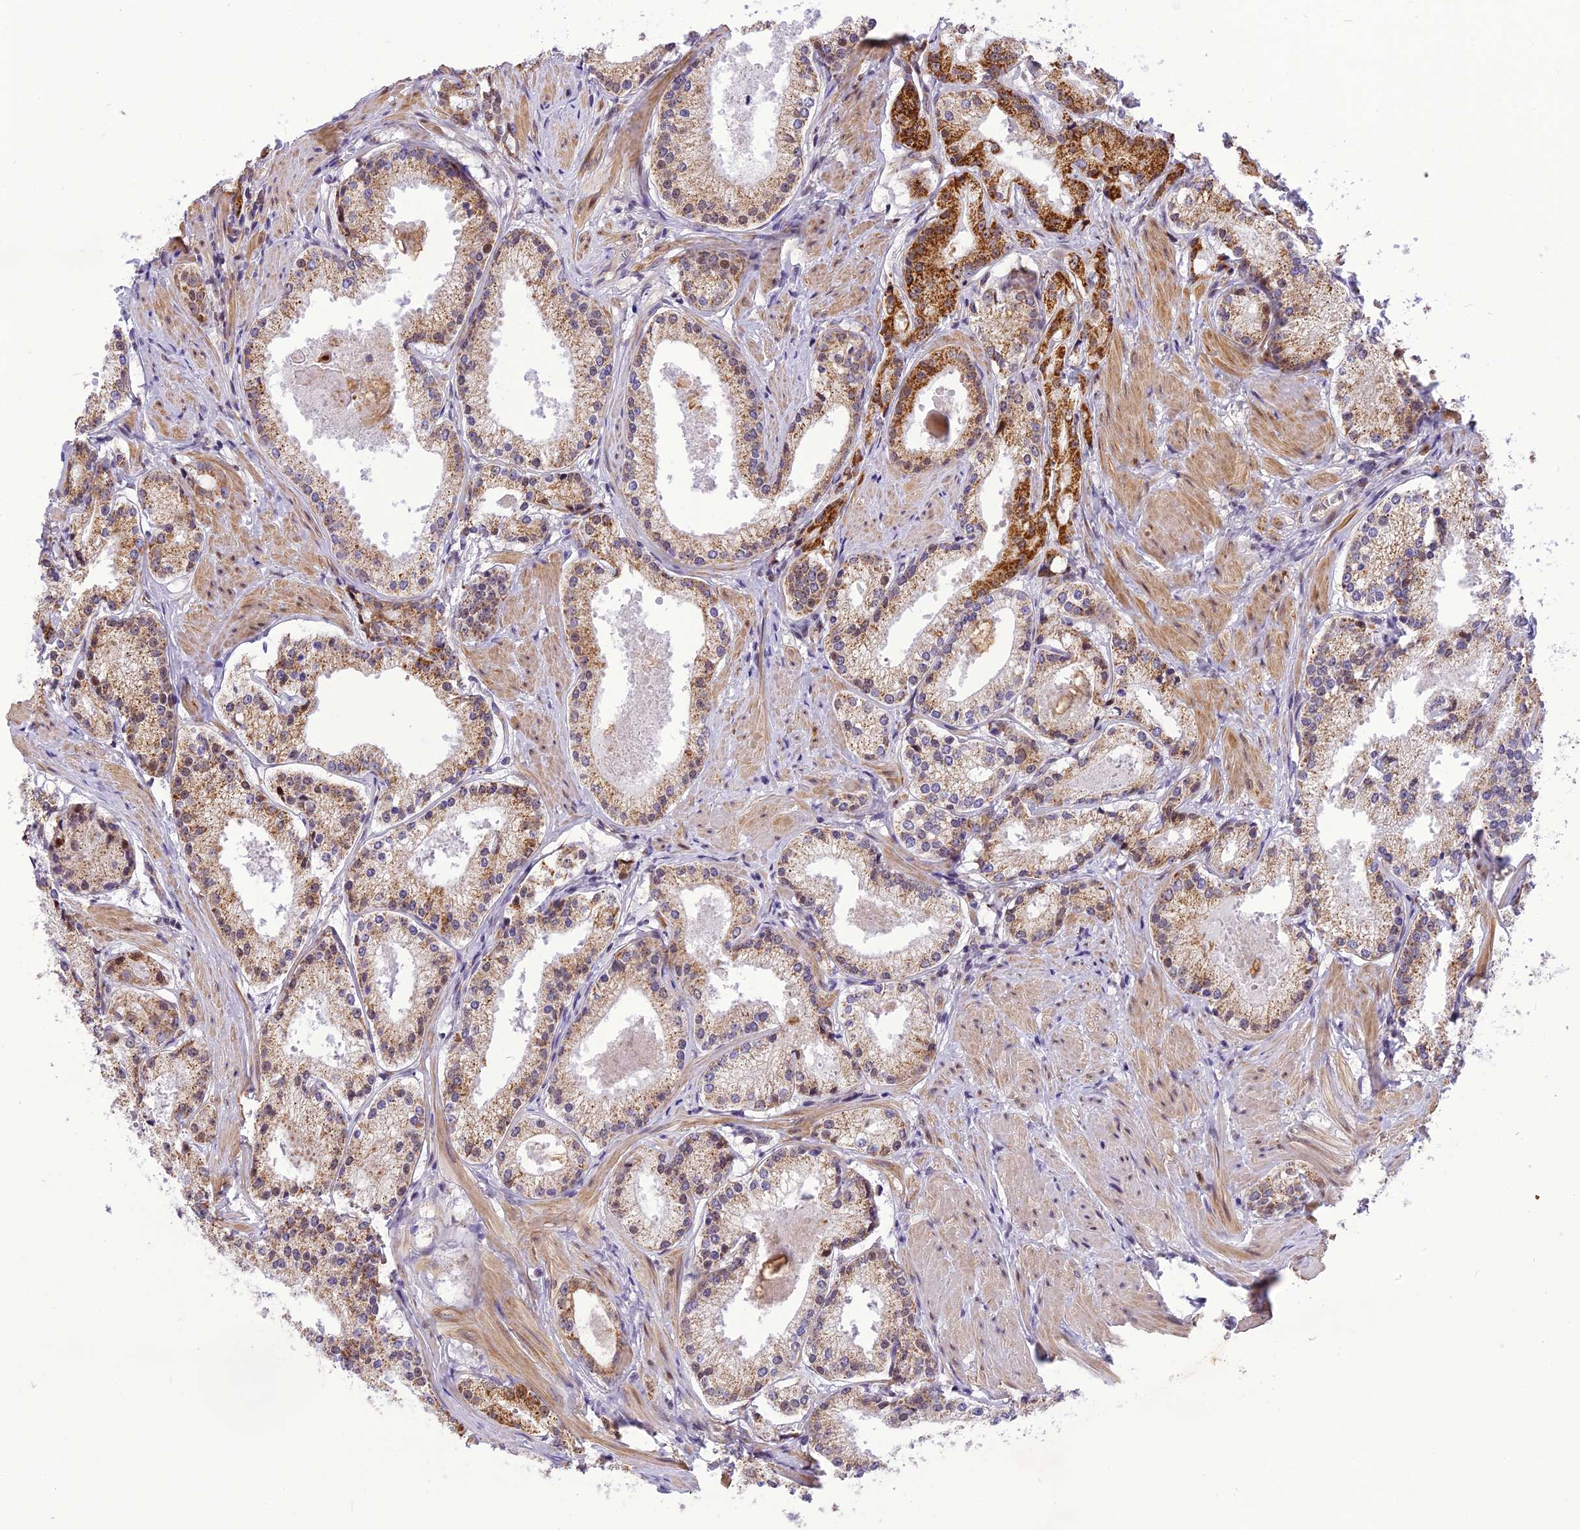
{"staining": {"intensity": "moderate", "quantity": ">75%", "location": "cytoplasmic/membranous"}, "tissue": "prostate cancer", "cell_type": "Tumor cells", "image_type": "cancer", "snomed": [{"axis": "morphology", "description": "Adenocarcinoma, Low grade"}, {"axis": "topography", "description": "Prostate"}], "caption": "Protein staining shows moderate cytoplasmic/membranous expression in about >75% of tumor cells in prostate adenocarcinoma (low-grade).", "gene": "CMC1", "patient": {"sex": "male", "age": 57}}